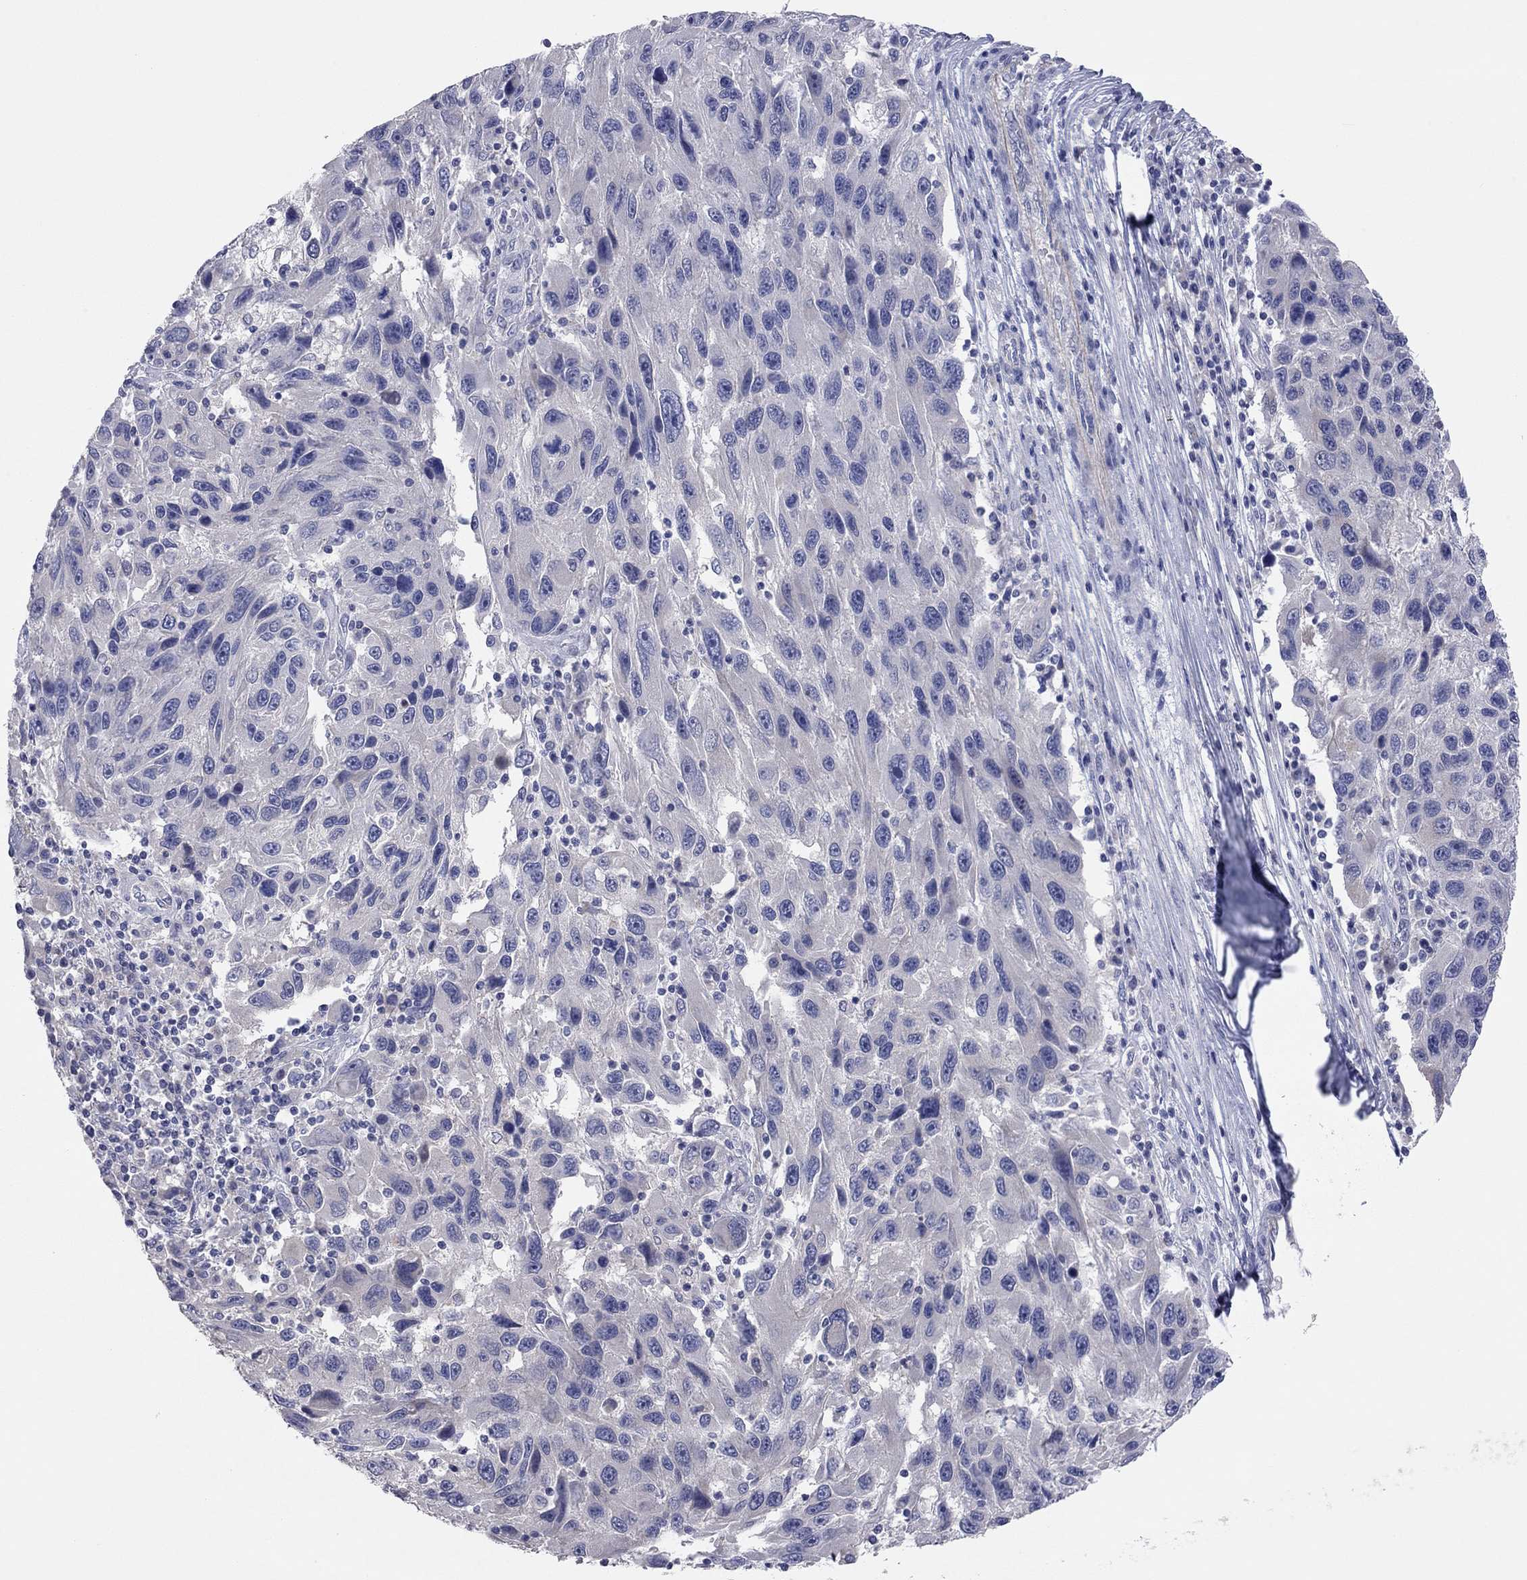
{"staining": {"intensity": "negative", "quantity": "none", "location": "none"}, "tissue": "melanoma", "cell_type": "Tumor cells", "image_type": "cancer", "snomed": [{"axis": "morphology", "description": "Malignant melanoma, NOS"}, {"axis": "topography", "description": "Skin"}], "caption": "Immunohistochemical staining of malignant melanoma shows no significant positivity in tumor cells.", "gene": "KCNB1", "patient": {"sex": "male", "age": 53}}